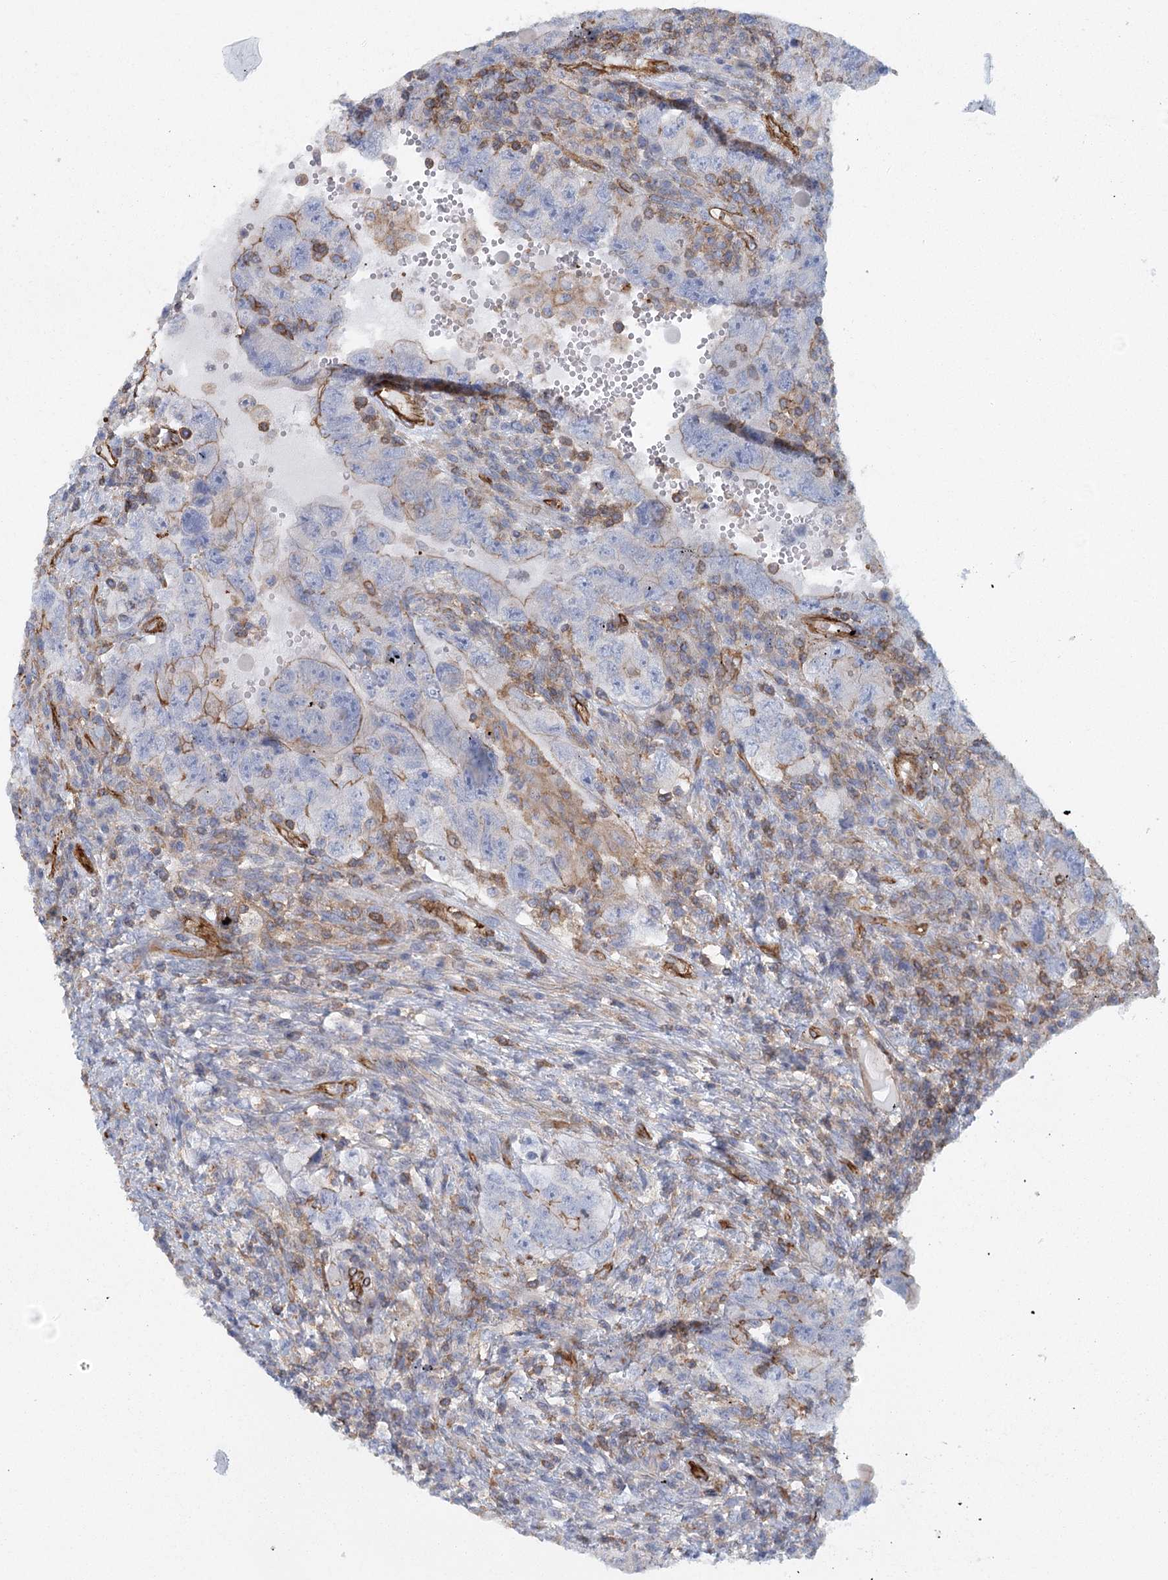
{"staining": {"intensity": "moderate", "quantity": "<25%", "location": "cytoplasmic/membranous"}, "tissue": "testis cancer", "cell_type": "Tumor cells", "image_type": "cancer", "snomed": [{"axis": "morphology", "description": "Carcinoma, Embryonal, NOS"}, {"axis": "topography", "description": "Testis"}], "caption": "Embryonal carcinoma (testis) stained with a protein marker demonstrates moderate staining in tumor cells.", "gene": "IFT46", "patient": {"sex": "male", "age": 26}}